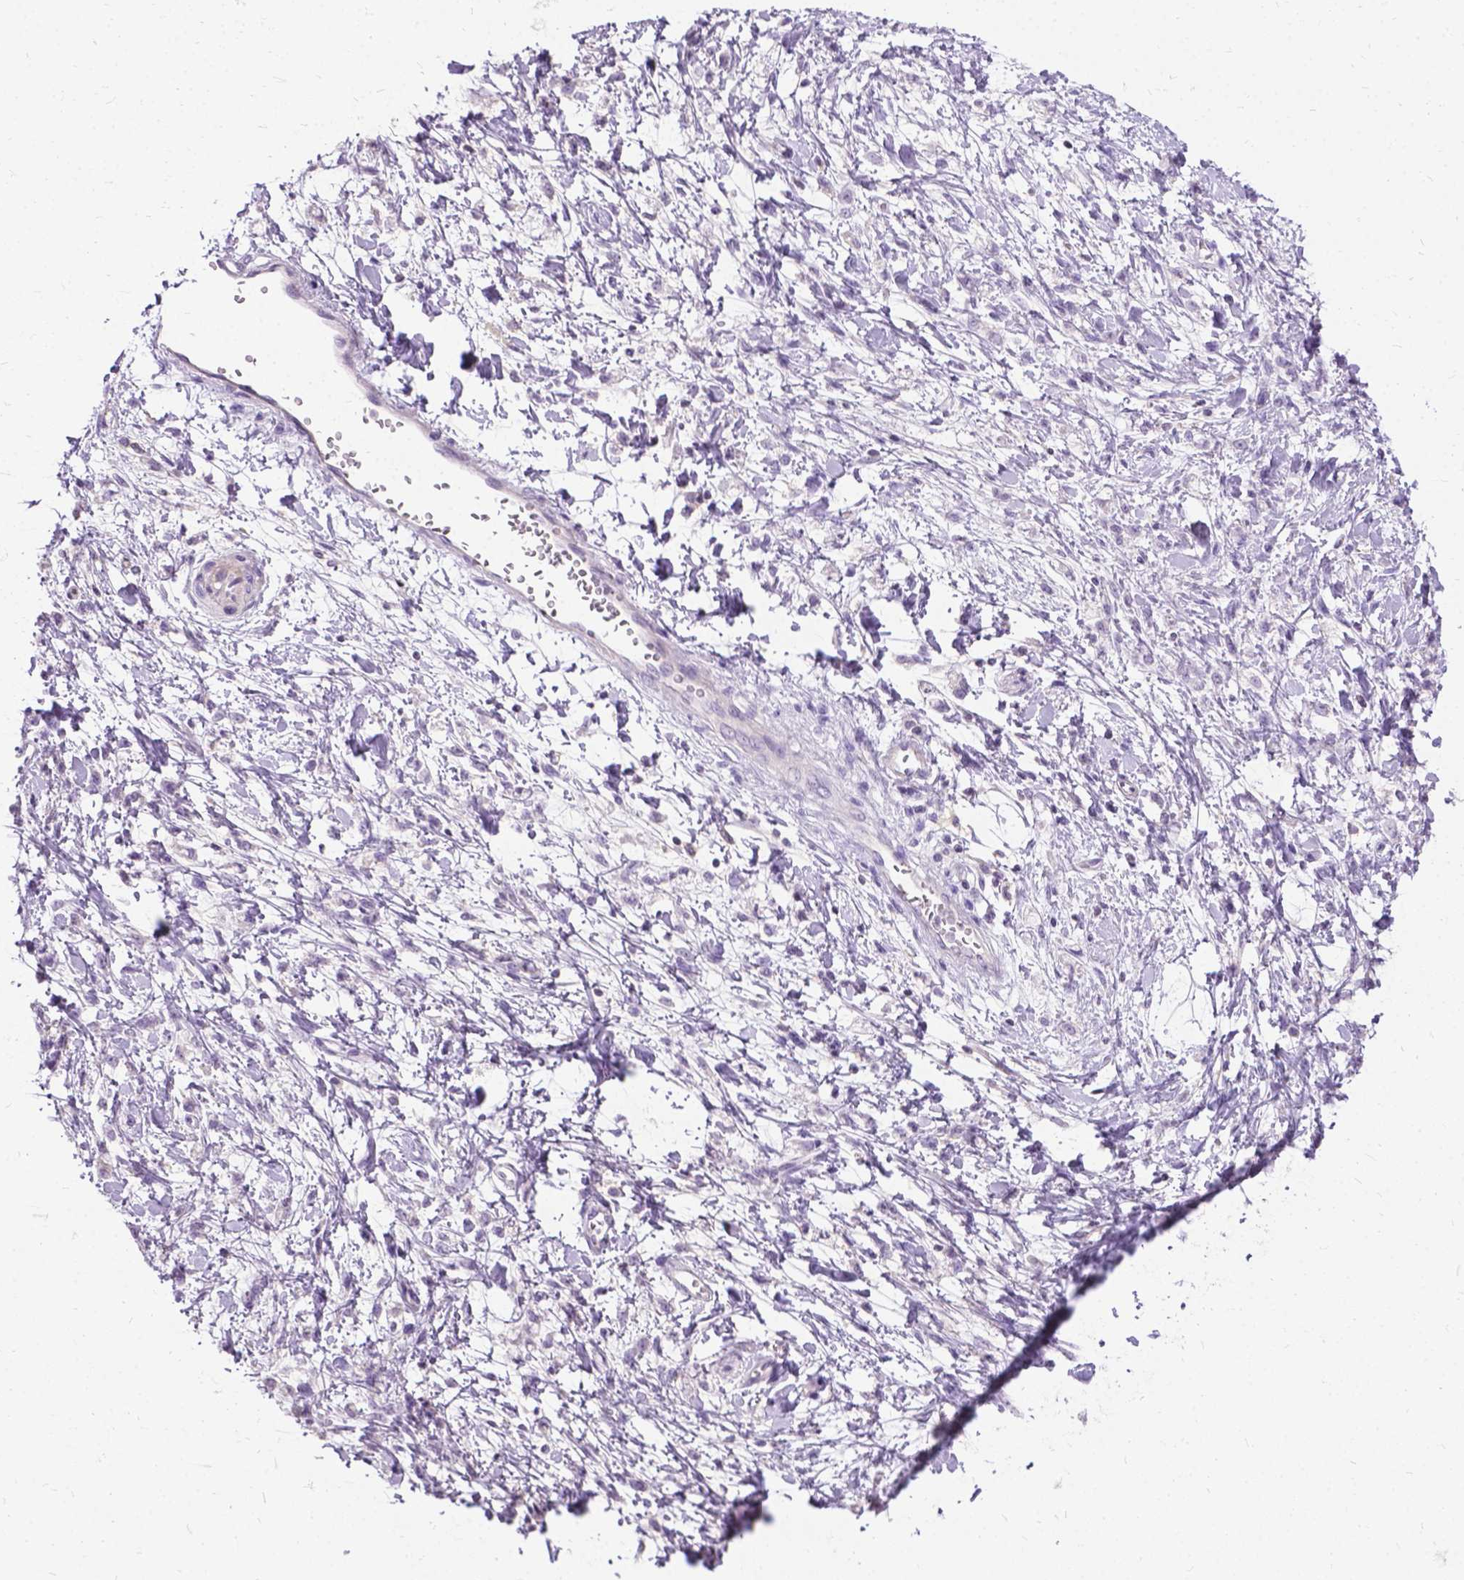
{"staining": {"intensity": "negative", "quantity": "none", "location": "none"}, "tissue": "stomach cancer", "cell_type": "Tumor cells", "image_type": "cancer", "snomed": [{"axis": "morphology", "description": "Adenocarcinoma, NOS"}, {"axis": "topography", "description": "Stomach"}], "caption": "Micrograph shows no significant protein staining in tumor cells of adenocarcinoma (stomach).", "gene": "JAK3", "patient": {"sex": "female", "age": 60}}